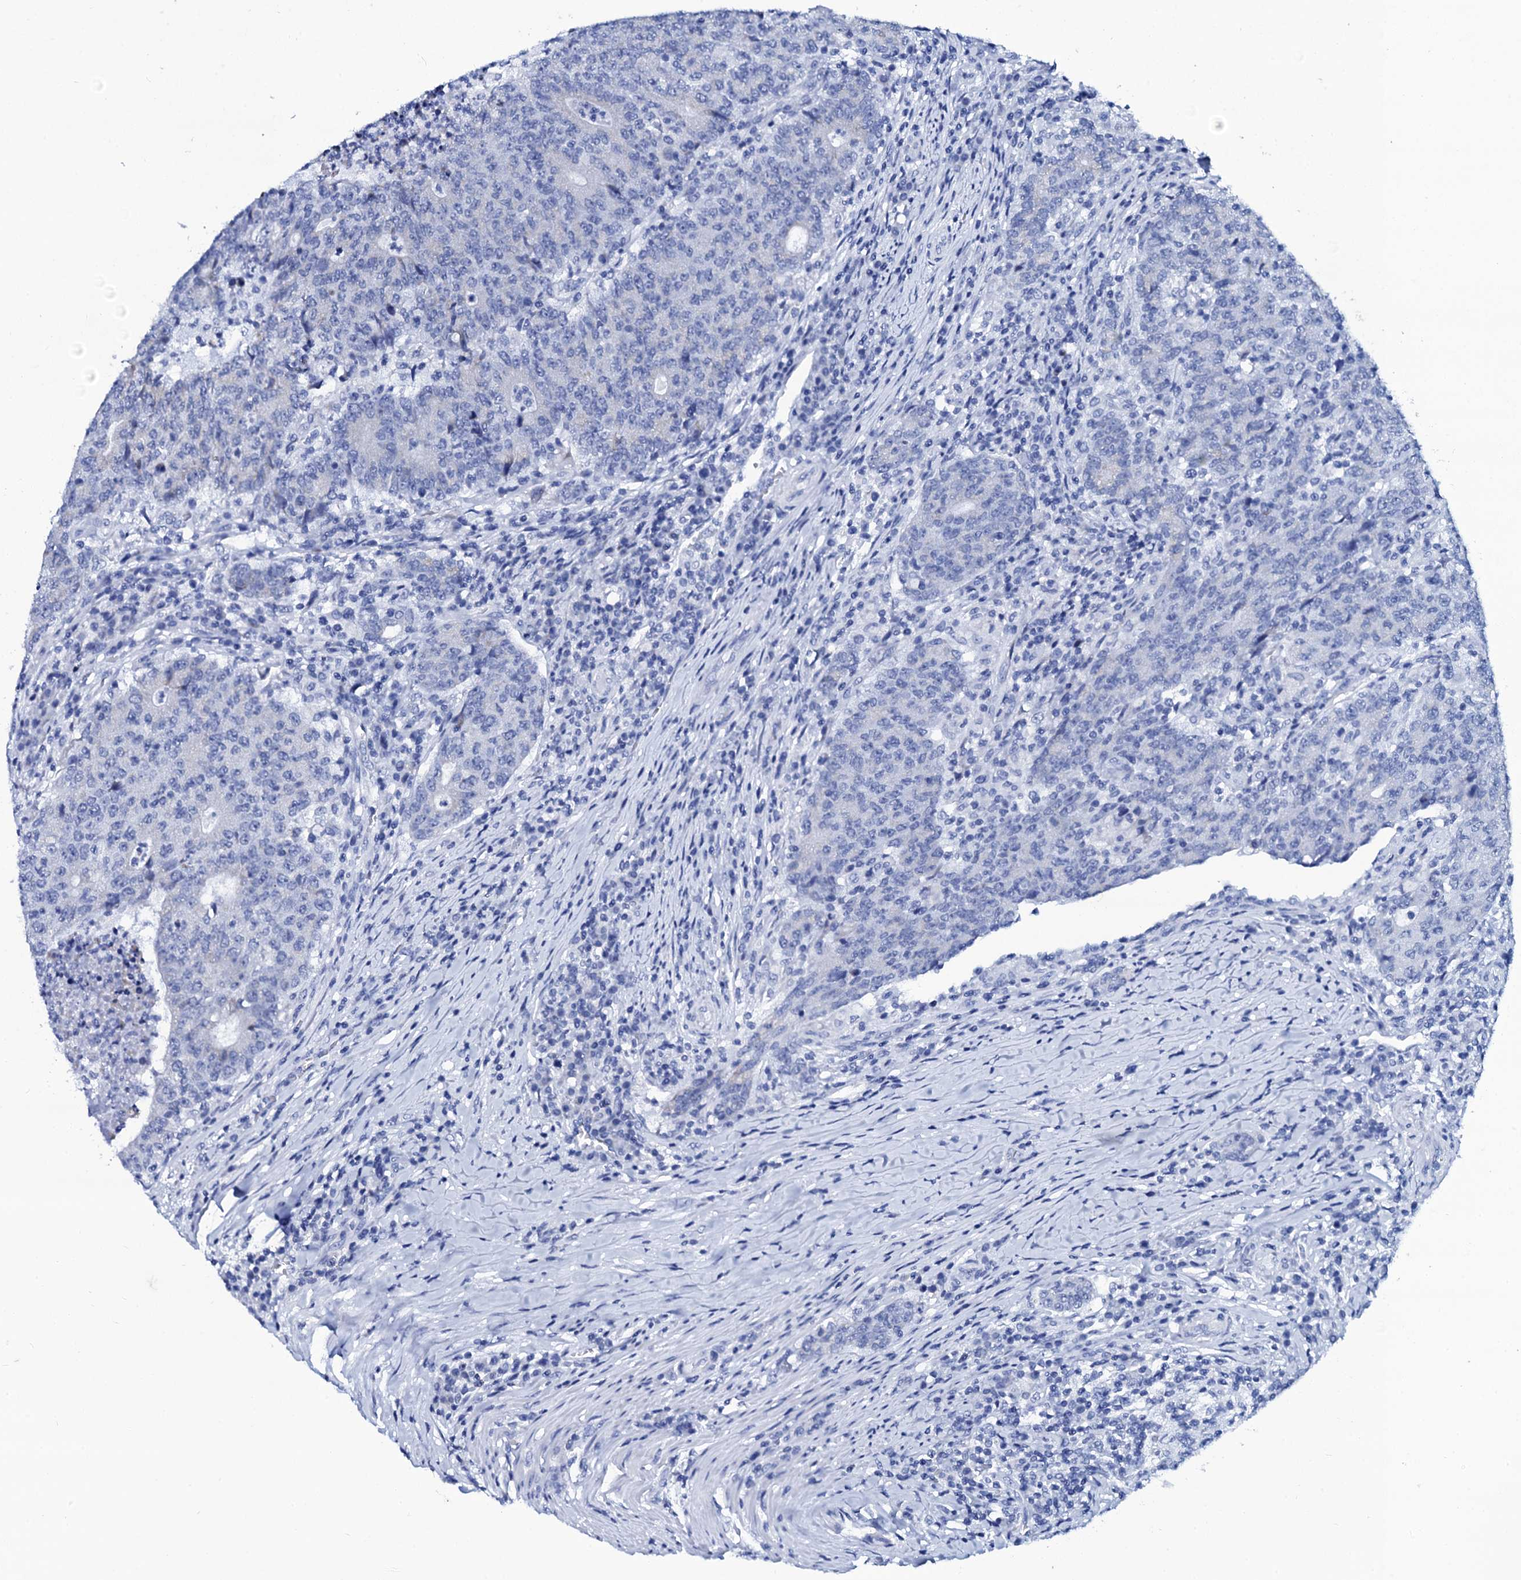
{"staining": {"intensity": "negative", "quantity": "none", "location": "none"}, "tissue": "colorectal cancer", "cell_type": "Tumor cells", "image_type": "cancer", "snomed": [{"axis": "morphology", "description": "Adenocarcinoma, NOS"}, {"axis": "topography", "description": "Colon"}], "caption": "DAB immunohistochemical staining of colorectal cancer demonstrates no significant positivity in tumor cells.", "gene": "SLC37A4", "patient": {"sex": "female", "age": 75}}